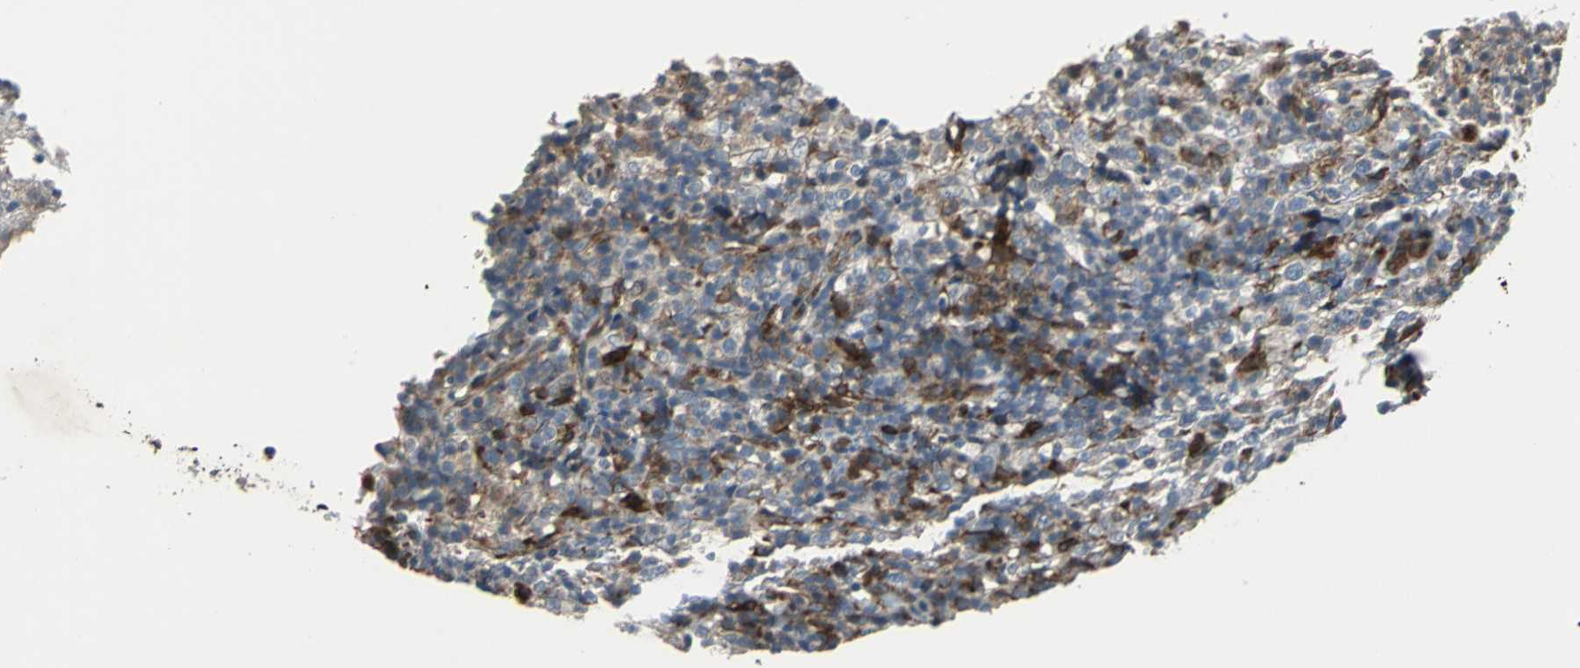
{"staining": {"intensity": "moderate", "quantity": "25%-75%", "location": "cytoplasmic/membranous"}, "tissue": "lymphoma", "cell_type": "Tumor cells", "image_type": "cancer", "snomed": [{"axis": "morphology", "description": "Malignant lymphoma, non-Hodgkin's type, High grade"}, {"axis": "topography", "description": "Lymph node"}], "caption": "Protein expression analysis of human malignant lymphoma, non-Hodgkin's type (high-grade) reveals moderate cytoplasmic/membranous positivity in about 25%-75% of tumor cells. (brown staining indicates protein expression, while blue staining denotes nuclei).", "gene": "HTATIP2", "patient": {"sex": "female", "age": 76}}